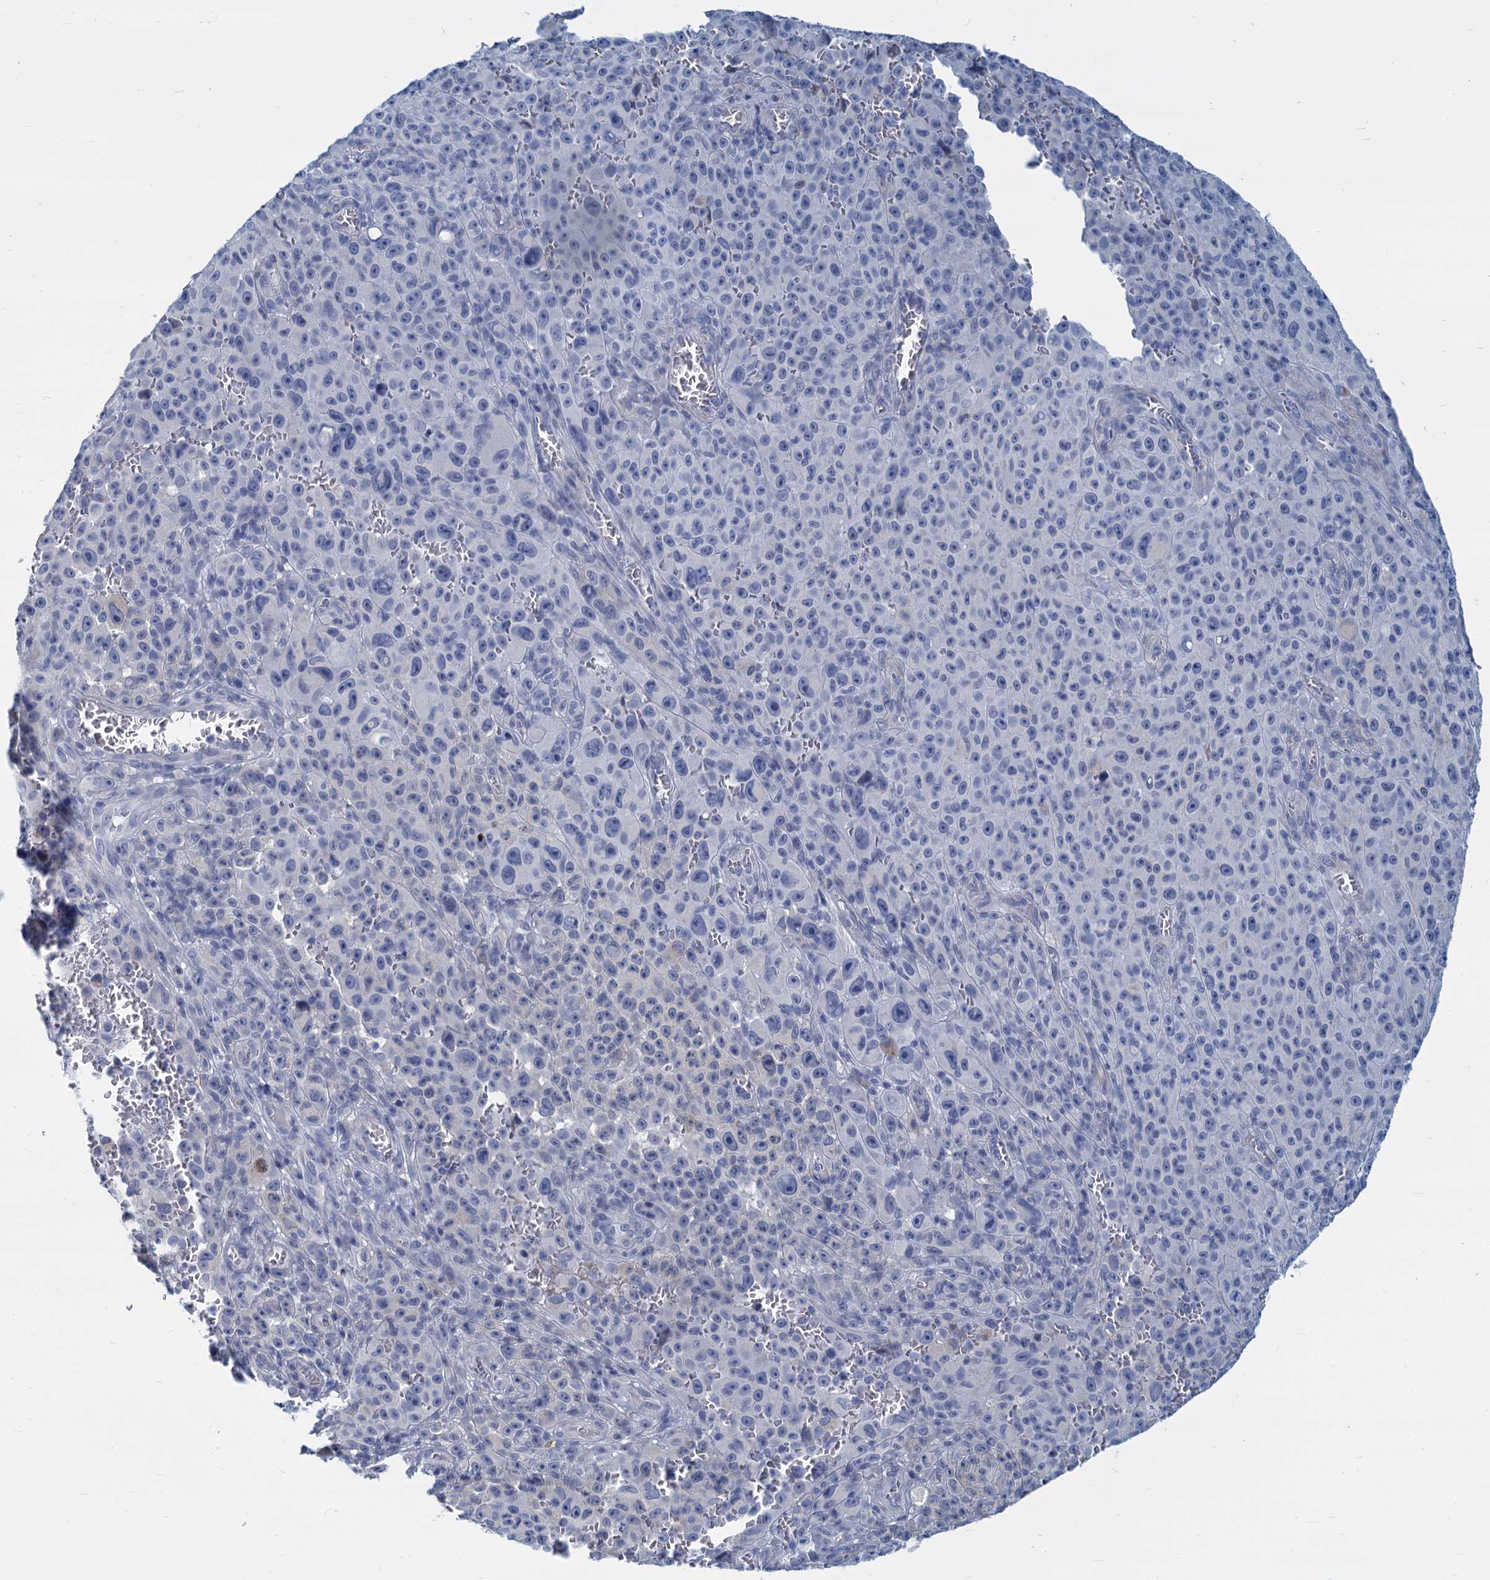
{"staining": {"intensity": "negative", "quantity": "none", "location": "none"}, "tissue": "melanoma", "cell_type": "Tumor cells", "image_type": "cancer", "snomed": [{"axis": "morphology", "description": "Malignant melanoma, NOS"}, {"axis": "topography", "description": "Skin"}], "caption": "Tumor cells are negative for brown protein staining in malignant melanoma.", "gene": "GSTM3", "patient": {"sex": "female", "age": 82}}